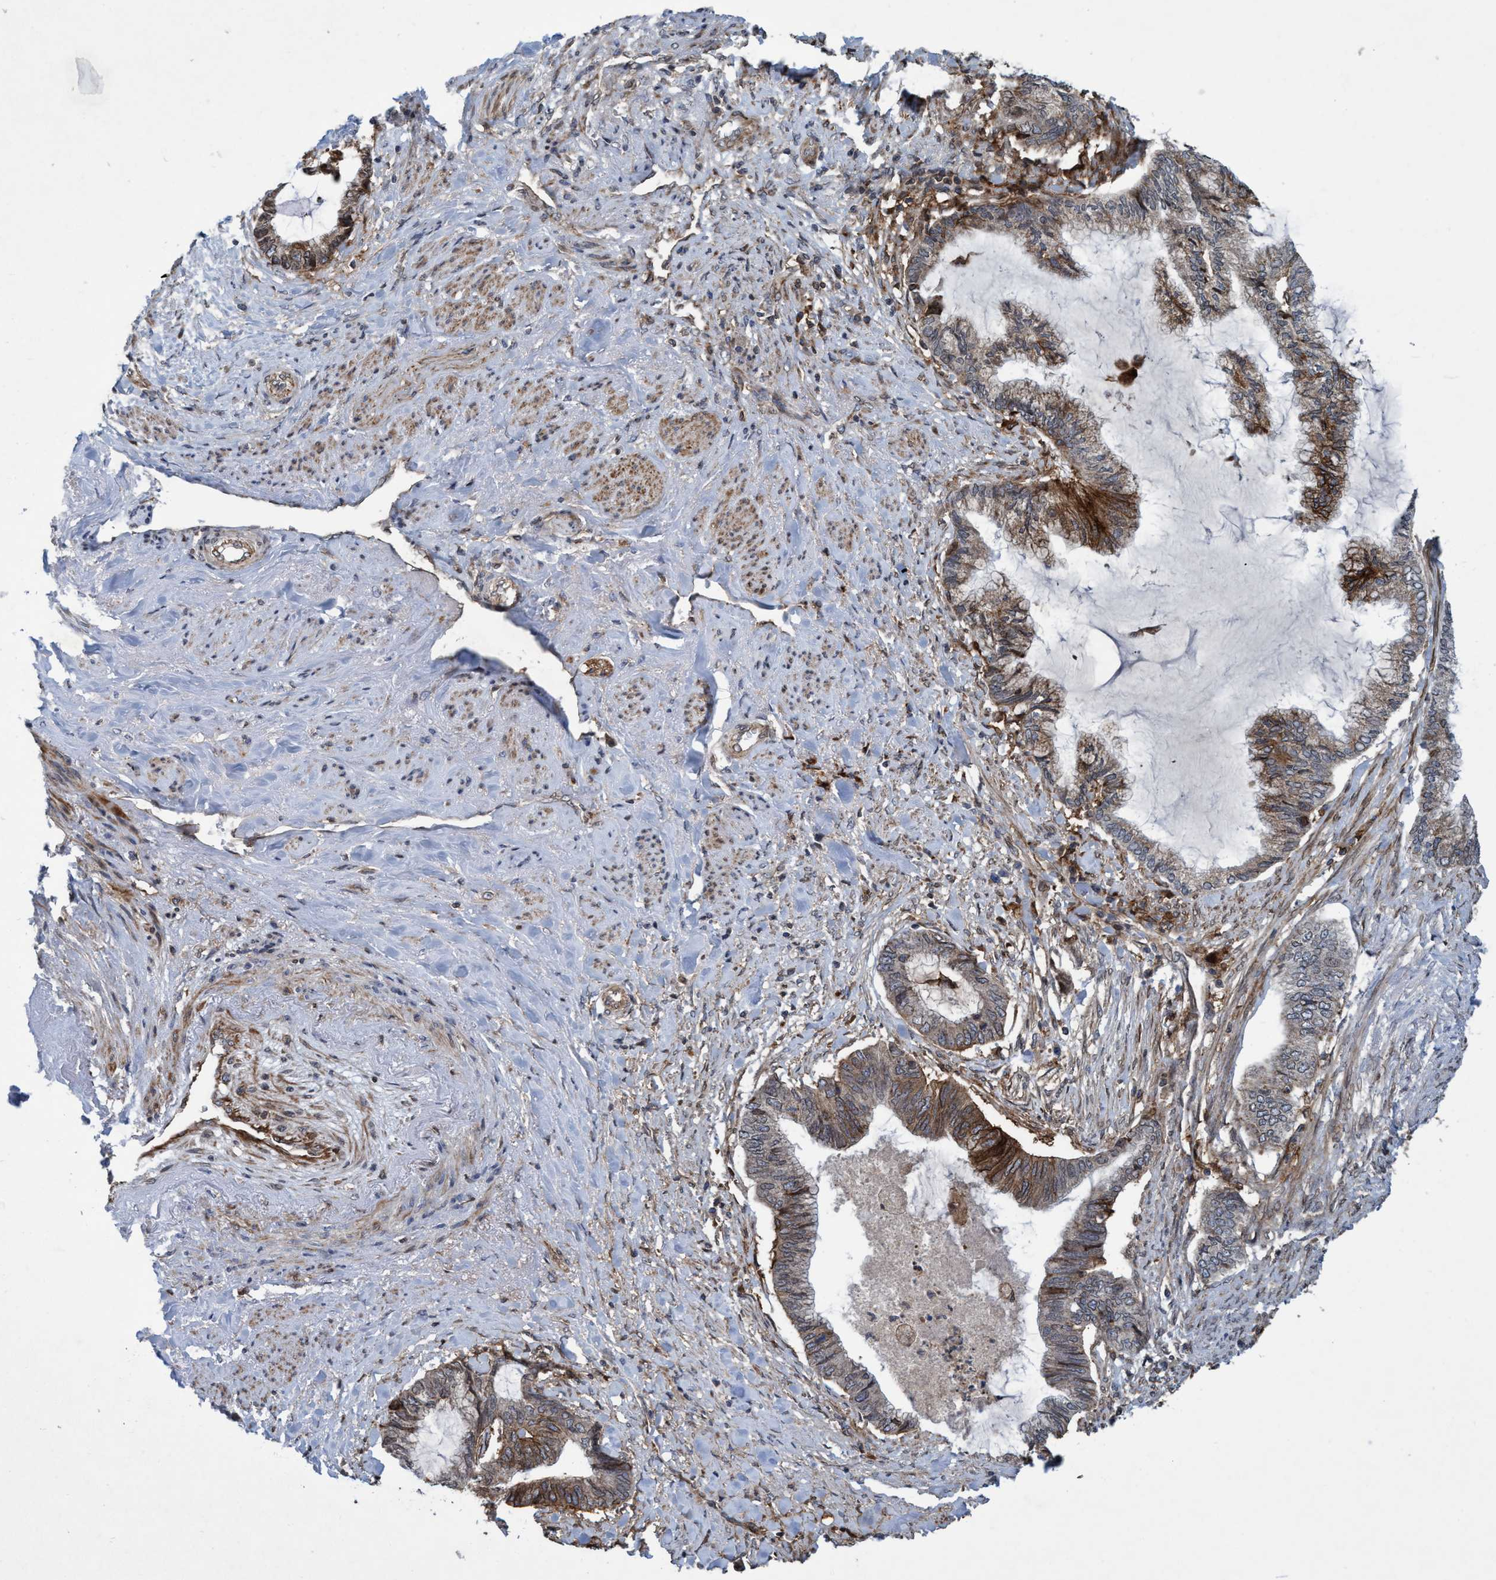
{"staining": {"intensity": "strong", "quantity": "25%-75%", "location": "cytoplasmic/membranous"}, "tissue": "endometrial cancer", "cell_type": "Tumor cells", "image_type": "cancer", "snomed": [{"axis": "morphology", "description": "Adenocarcinoma, NOS"}, {"axis": "topography", "description": "Endometrium"}], "caption": "Protein expression analysis of human endometrial cancer (adenocarcinoma) reveals strong cytoplasmic/membranous staining in approximately 25%-75% of tumor cells. (Stains: DAB in brown, nuclei in blue, Microscopy: brightfield microscopy at high magnification).", "gene": "SLC16A3", "patient": {"sex": "female", "age": 86}}